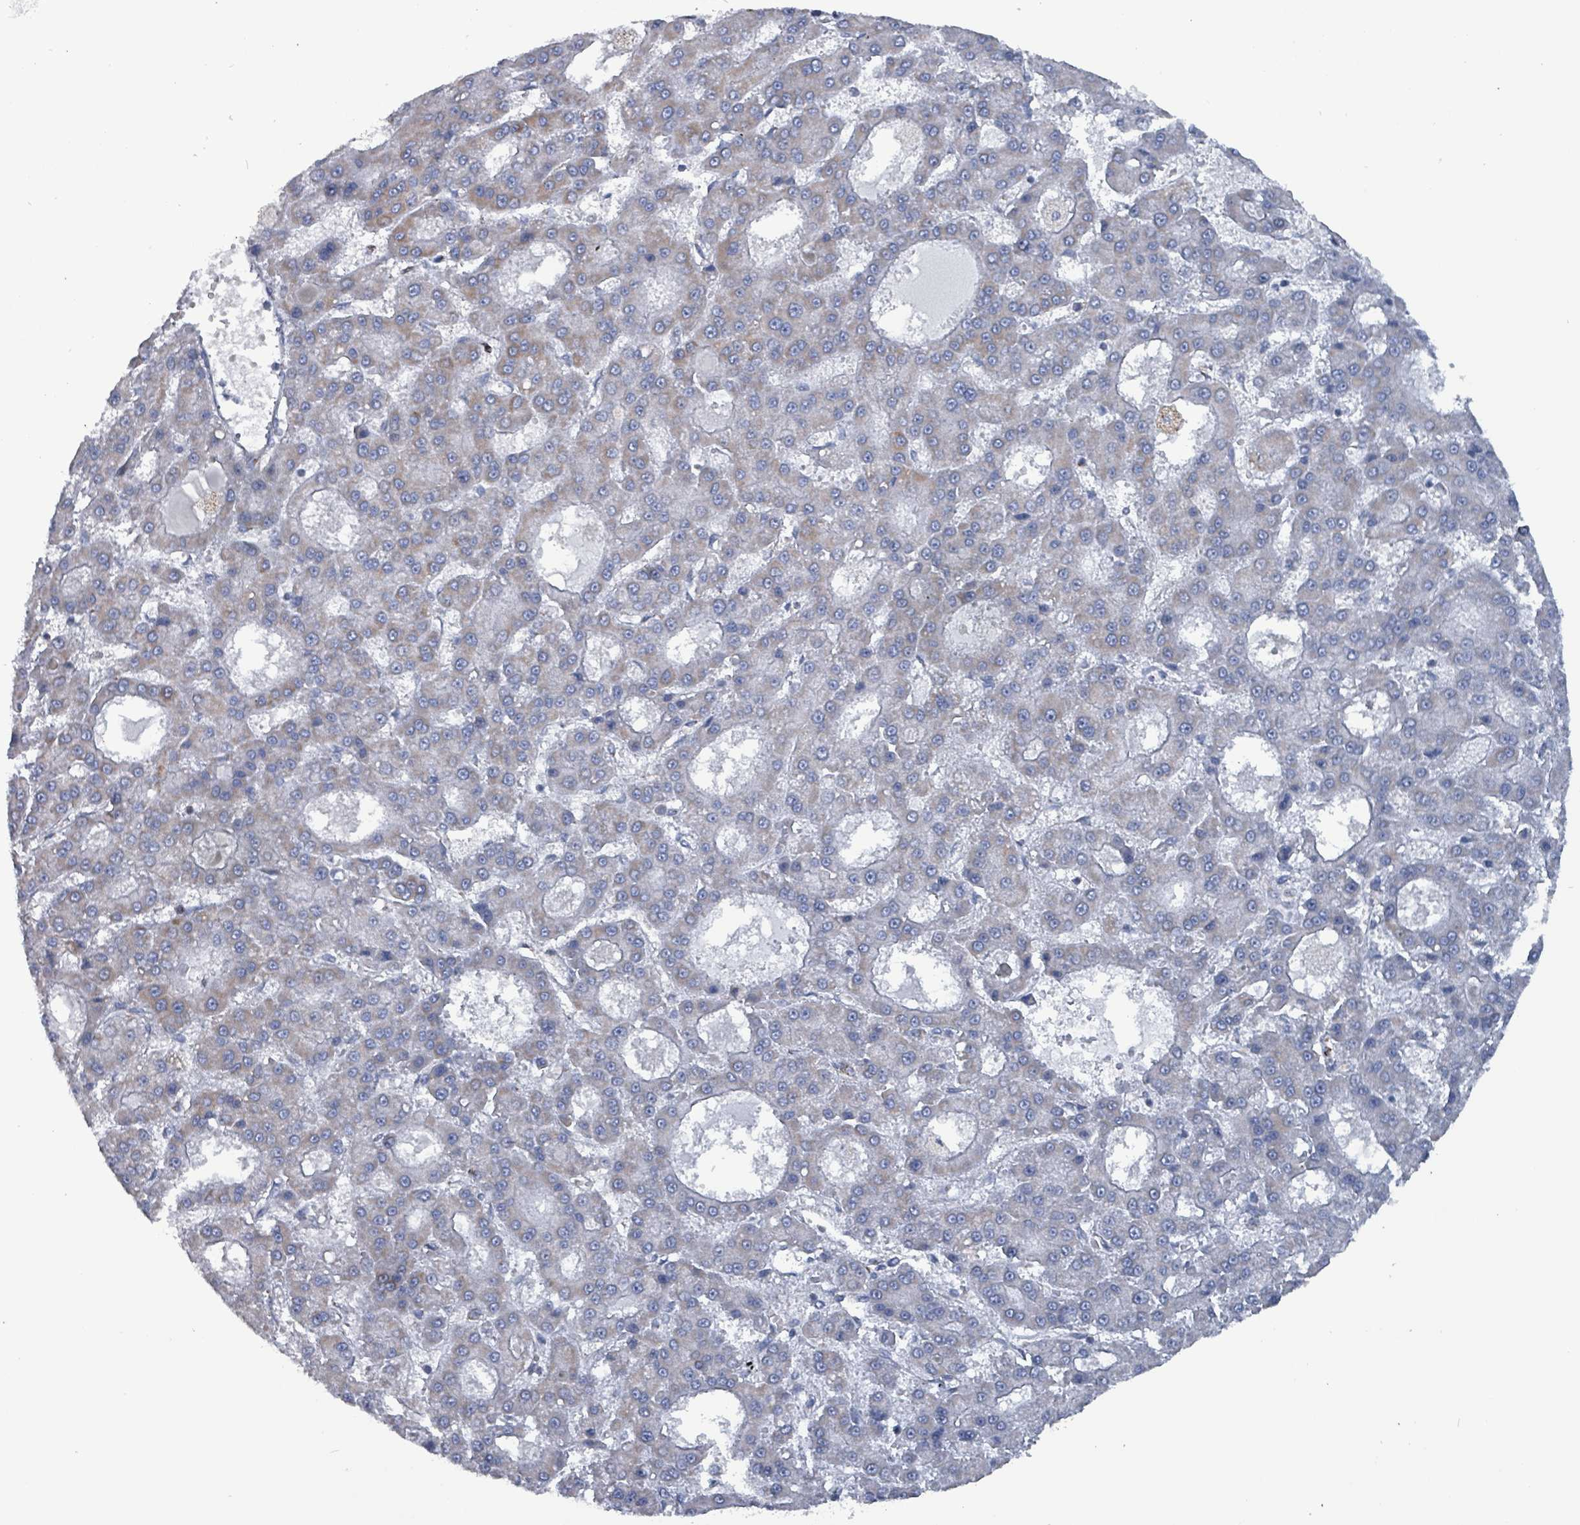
{"staining": {"intensity": "weak", "quantity": "<25%", "location": "cytoplasmic/membranous"}, "tissue": "liver cancer", "cell_type": "Tumor cells", "image_type": "cancer", "snomed": [{"axis": "morphology", "description": "Carcinoma, Hepatocellular, NOS"}, {"axis": "topography", "description": "Liver"}], "caption": "High power microscopy photomicrograph of an immunohistochemistry (IHC) micrograph of liver cancer (hepatocellular carcinoma), revealing no significant expression in tumor cells. (DAB (3,3'-diaminobenzidine) immunohistochemistry (IHC), high magnification).", "gene": "IDH3B", "patient": {"sex": "male", "age": 70}}